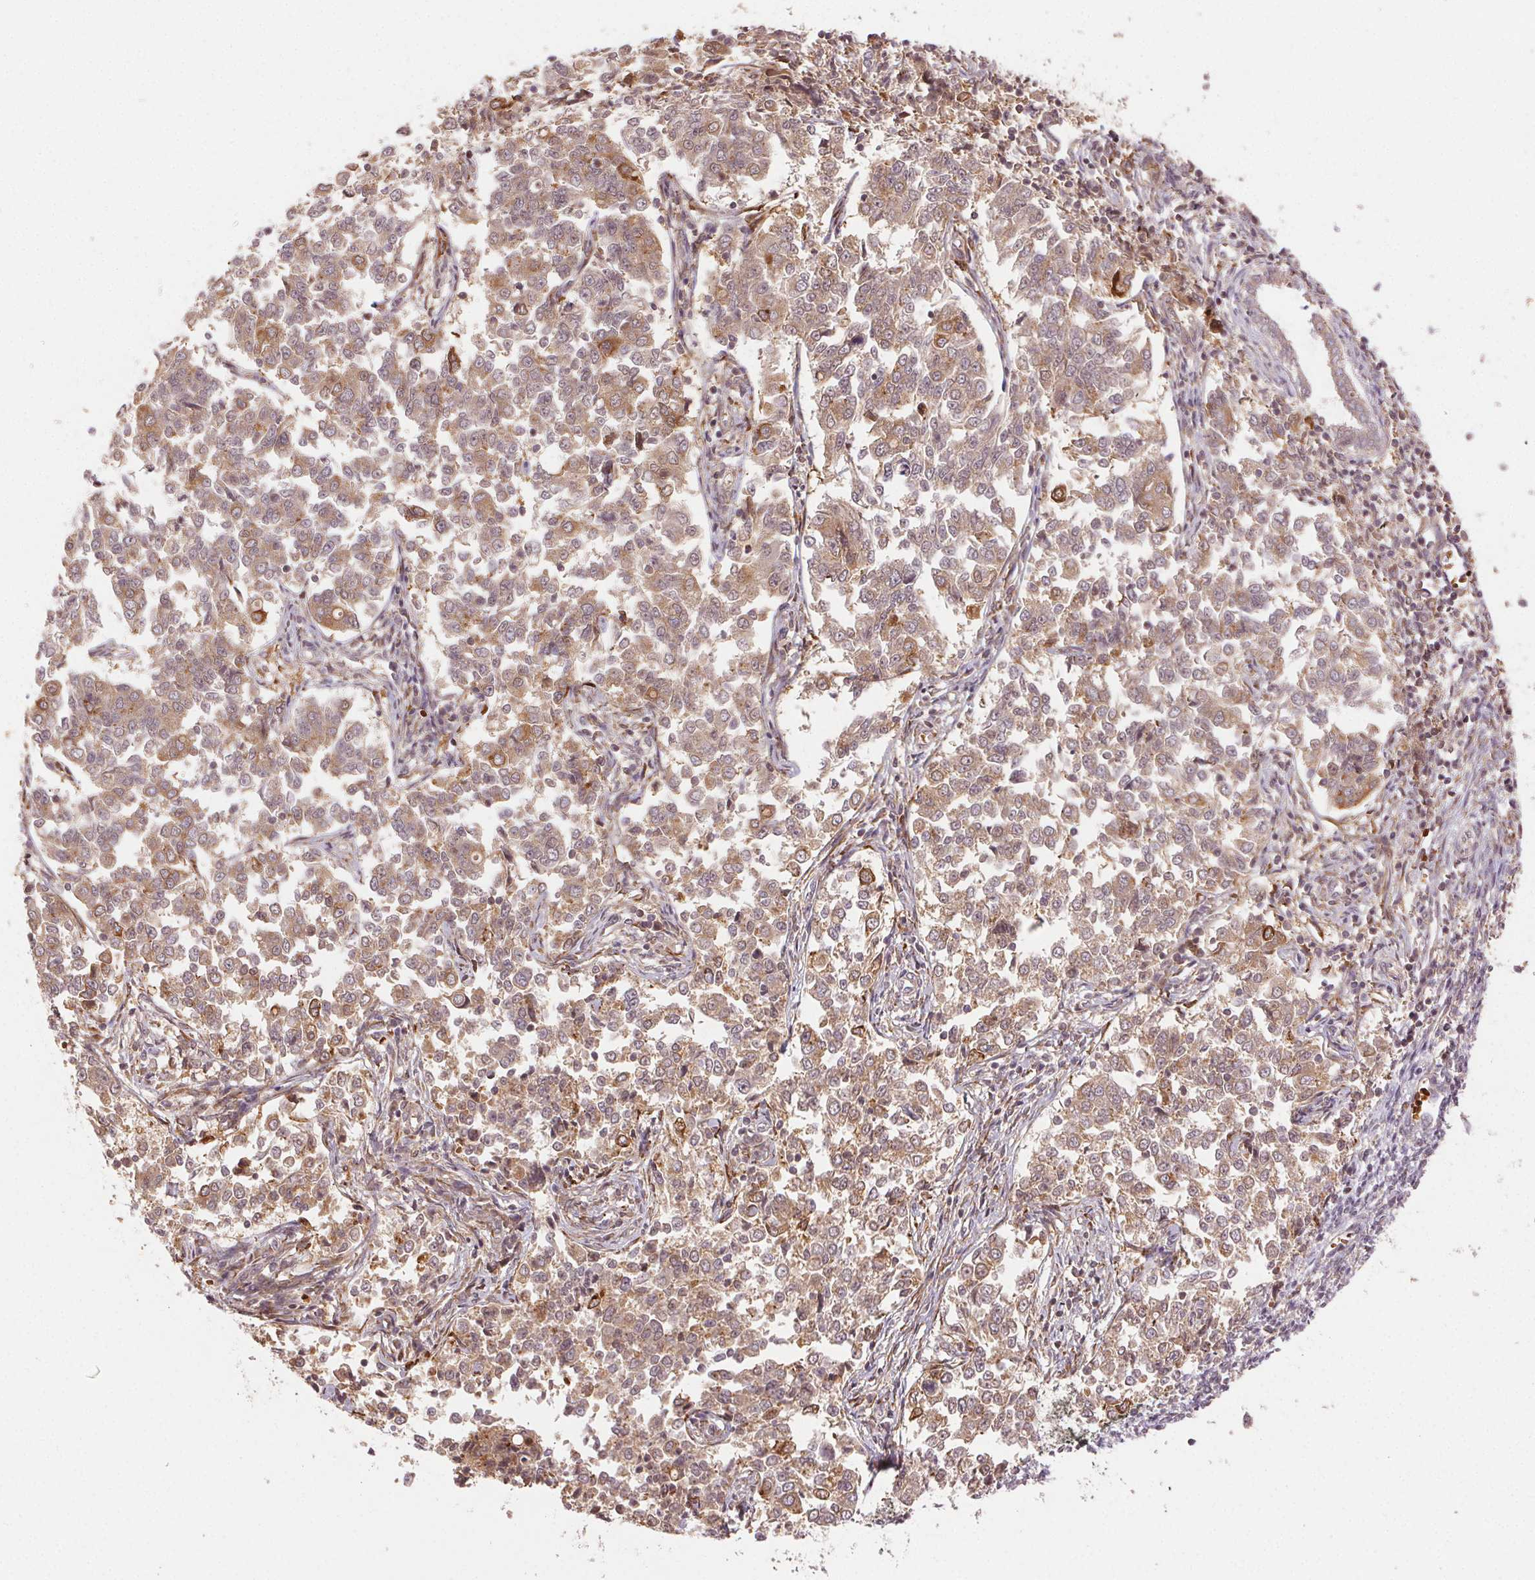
{"staining": {"intensity": "moderate", "quantity": ">75%", "location": "cytoplasmic/membranous"}, "tissue": "endometrial cancer", "cell_type": "Tumor cells", "image_type": "cancer", "snomed": [{"axis": "morphology", "description": "Adenocarcinoma, NOS"}, {"axis": "topography", "description": "Endometrium"}], "caption": "The immunohistochemical stain highlights moderate cytoplasmic/membranous staining in tumor cells of endometrial adenocarcinoma tissue. (Brightfield microscopy of DAB IHC at high magnification).", "gene": "KLHL15", "patient": {"sex": "female", "age": 43}}